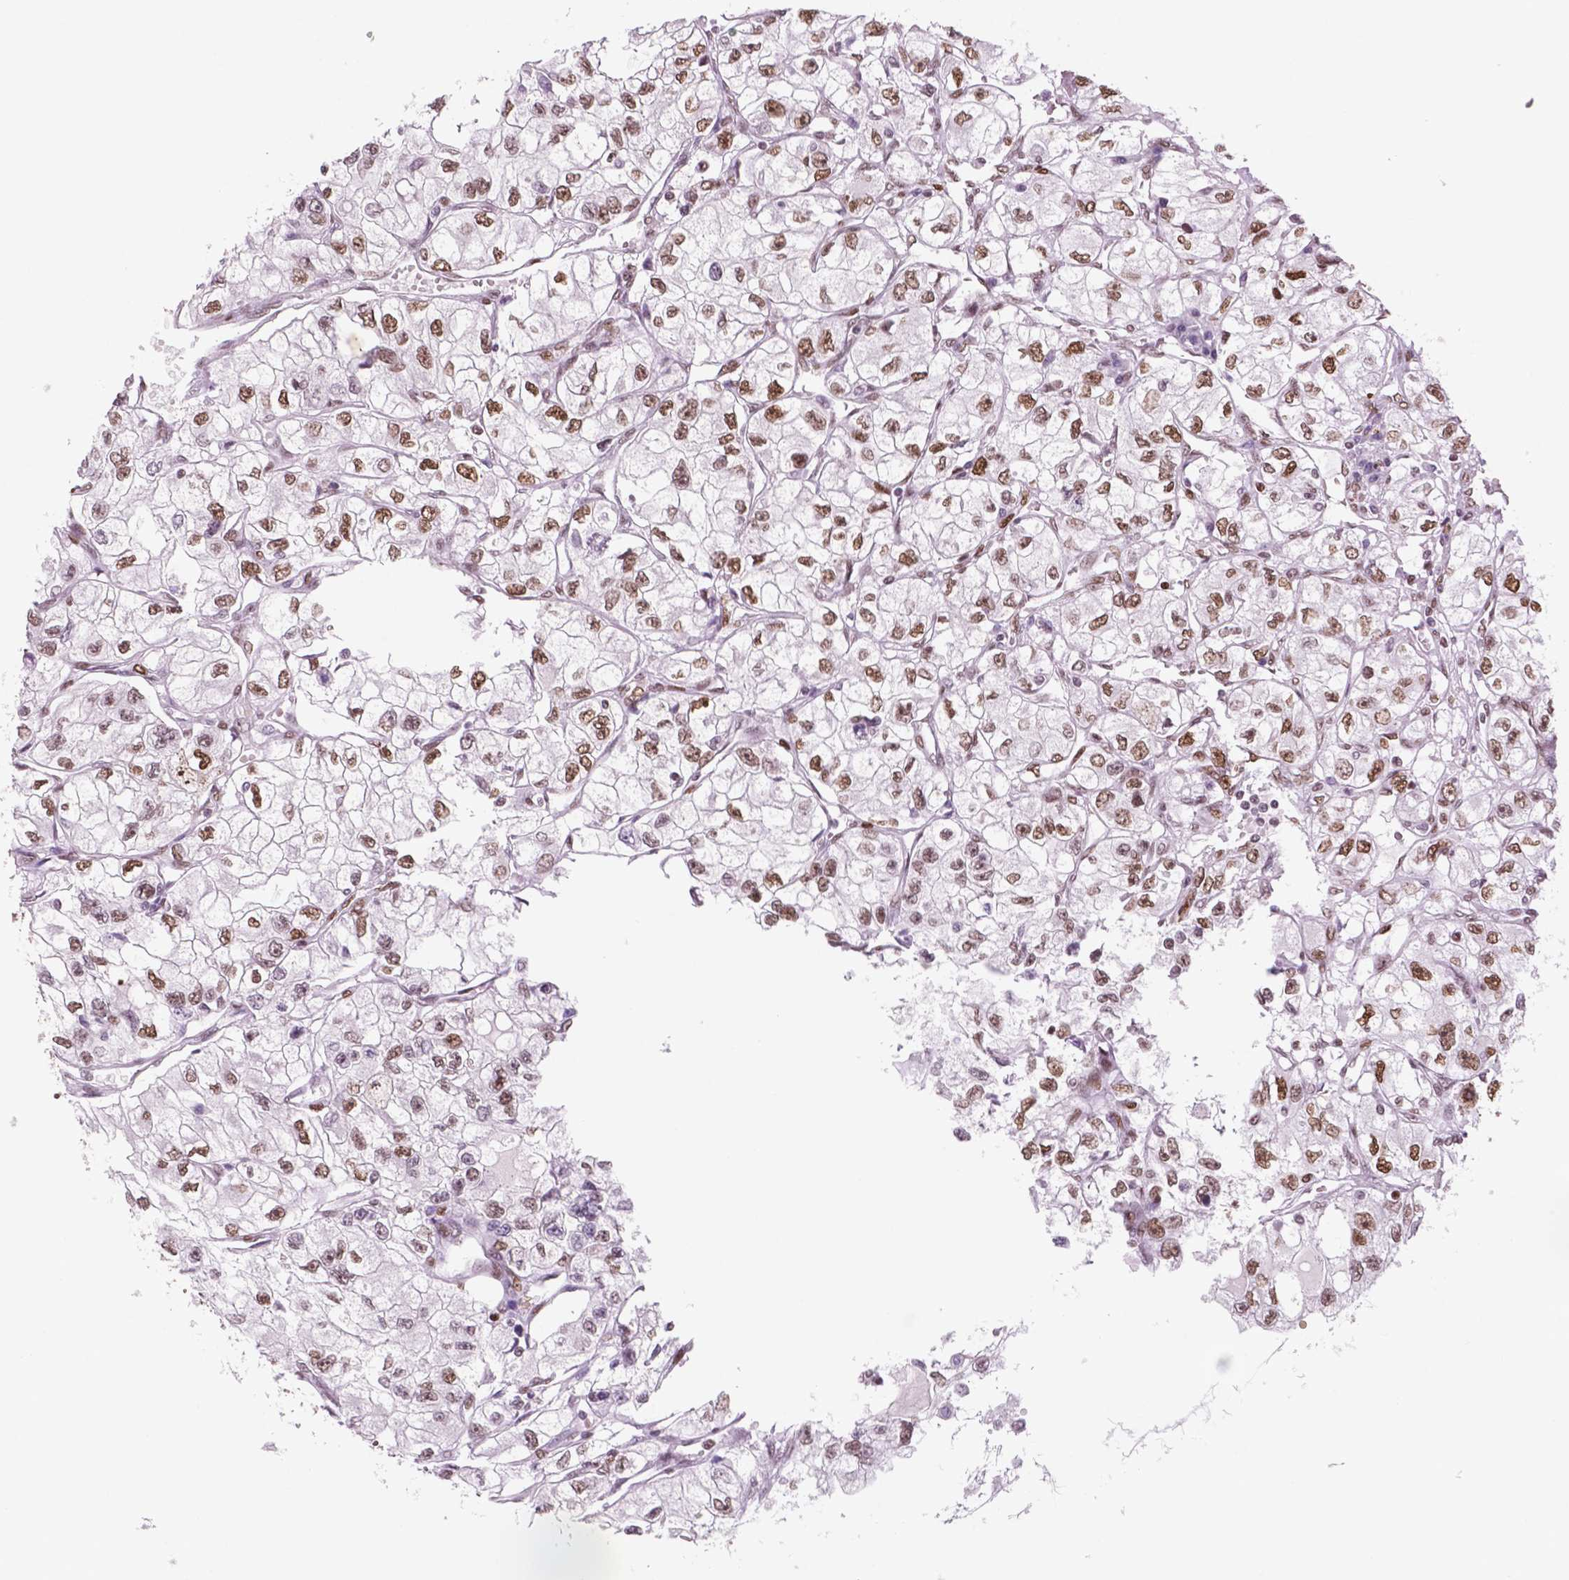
{"staining": {"intensity": "moderate", "quantity": ">75%", "location": "nuclear"}, "tissue": "renal cancer", "cell_type": "Tumor cells", "image_type": "cancer", "snomed": [{"axis": "morphology", "description": "Adenocarcinoma, NOS"}, {"axis": "topography", "description": "Kidney"}], "caption": "Protein staining demonstrates moderate nuclear positivity in approximately >75% of tumor cells in renal cancer.", "gene": "MSH6", "patient": {"sex": "female", "age": 59}}